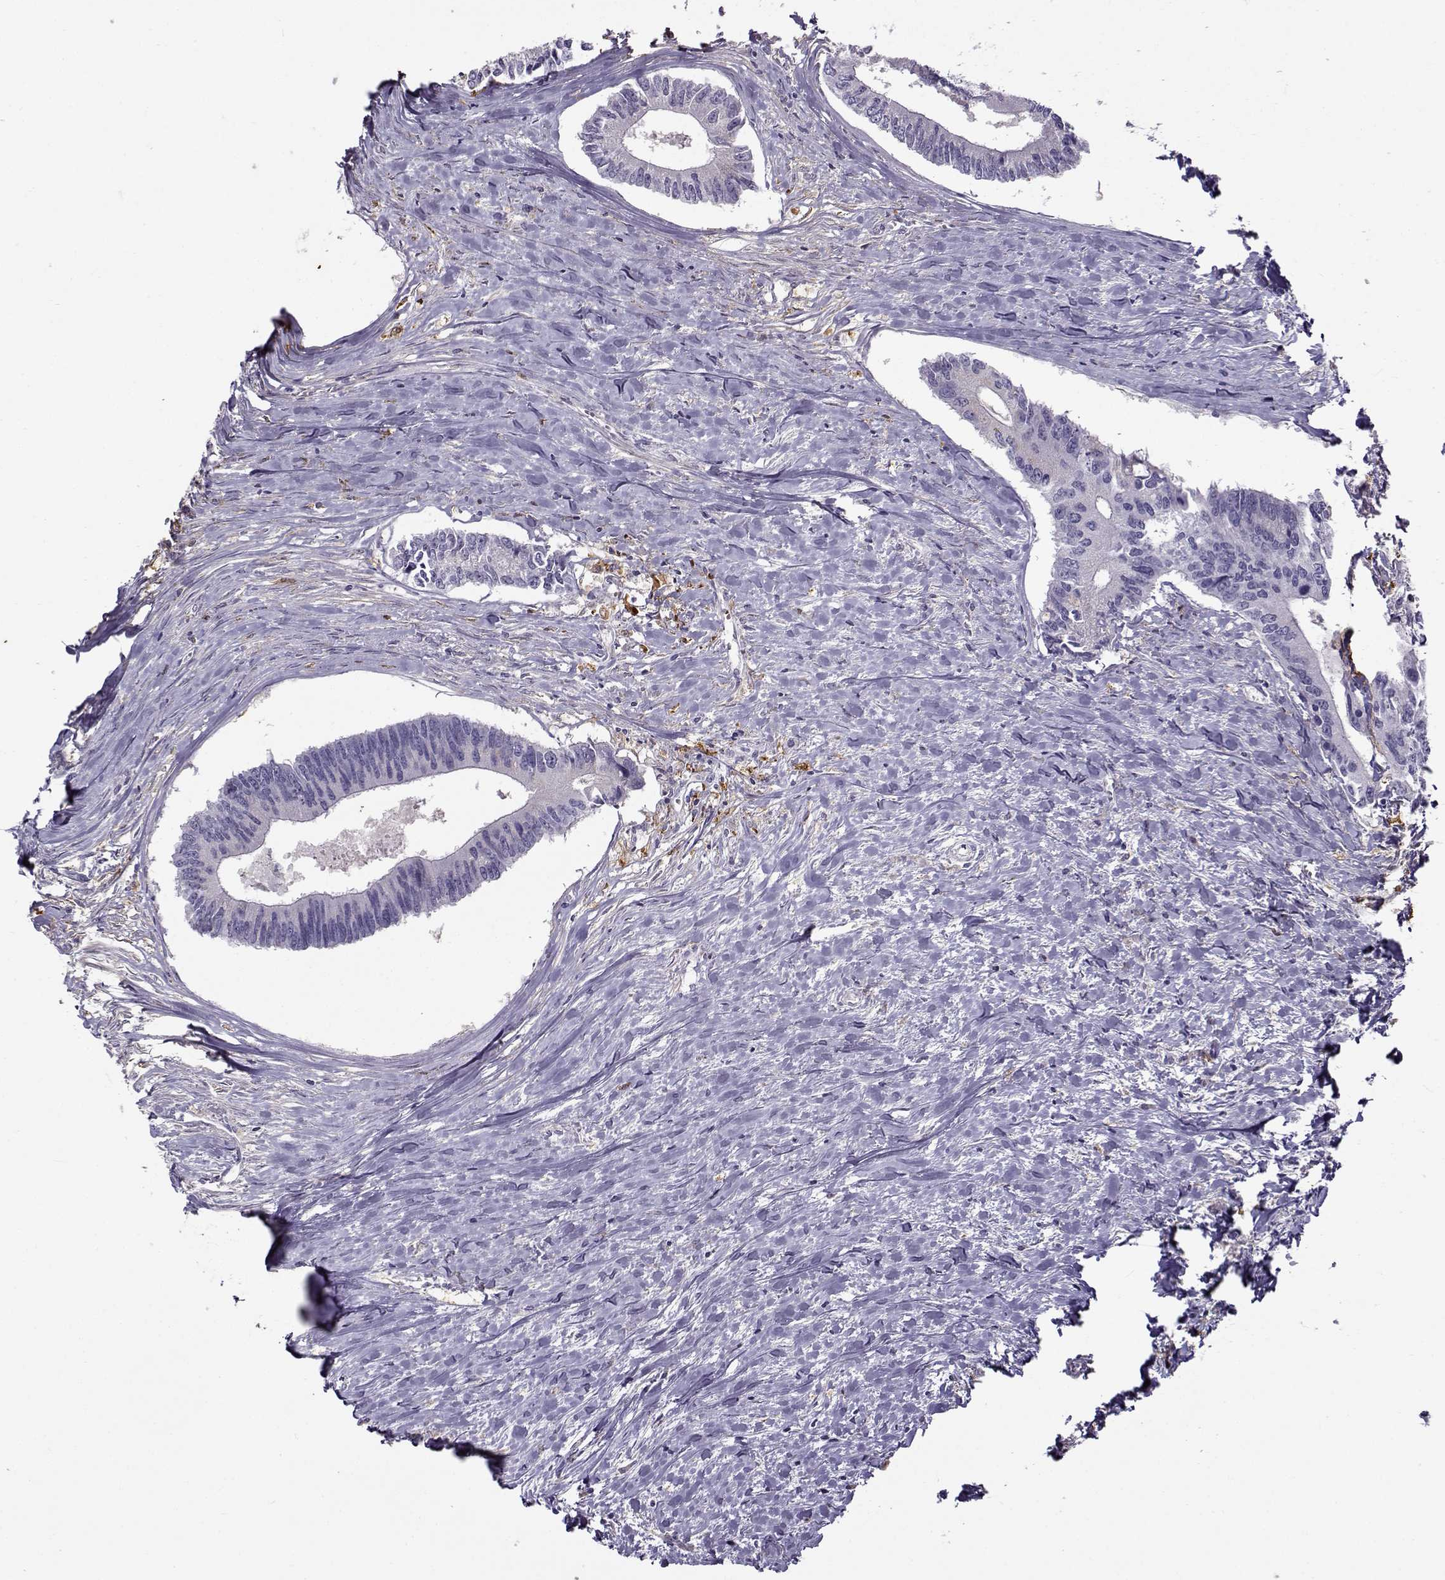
{"staining": {"intensity": "negative", "quantity": "none", "location": "none"}, "tissue": "colorectal cancer", "cell_type": "Tumor cells", "image_type": "cancer", "snomed": [{"axis": "morphology", "description": "Adenocarcinoma, NOS"}, {"axis": "topography", "description": "Colon"}], "caption": "DAB immunohistochemical staining of human colorectal cancer exhibits no significant expression in tumor cells. Brightfield microscopy of IHC stained with DAB (brown) and hematoxylin (blue), captured at high magnification.", "gene": "UCP3", "patient": {"sex": "male", "age": 53}}